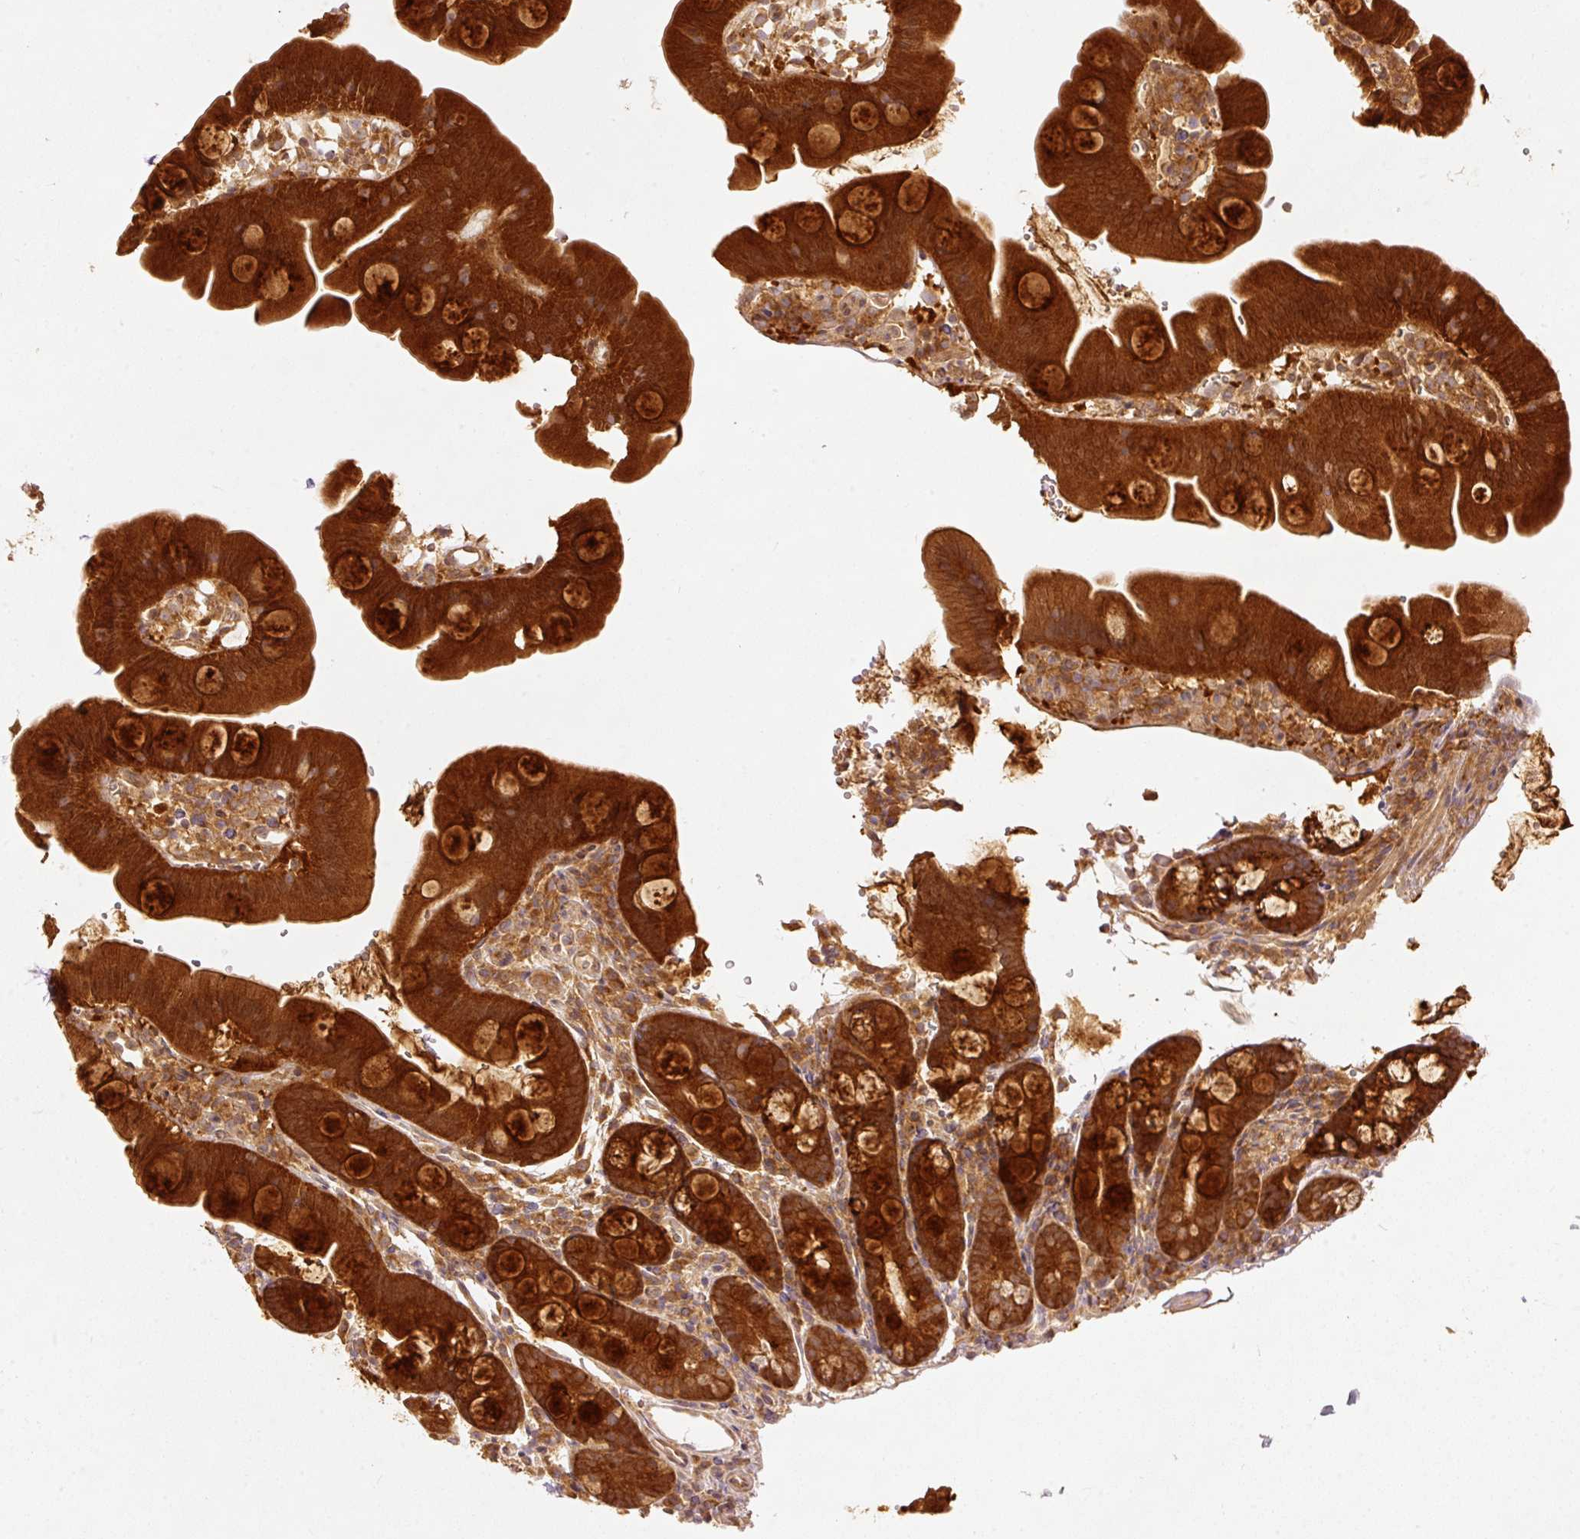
{"staining": {"intensity": "strong", "quantity": ">75%", "location": "cytoplasmic/membranous"}, "tissue": "small intestine", "cell_type": "Glandular cells", "image_type": "normal", "snomed": [{"axis": "morphology", "description": "Normal tissue, NOS"}, {"axis": "topography", "description": "Small intestine"}], "caption": "Protein expression by immunohistochemistry (IHC) demonstrates strong cytoplasmic/membranous expression in approximately >75% of glandular cells in normal small intestine.", "gene": "EIF3B", "patient": {"sex": "female", "age": 68}}